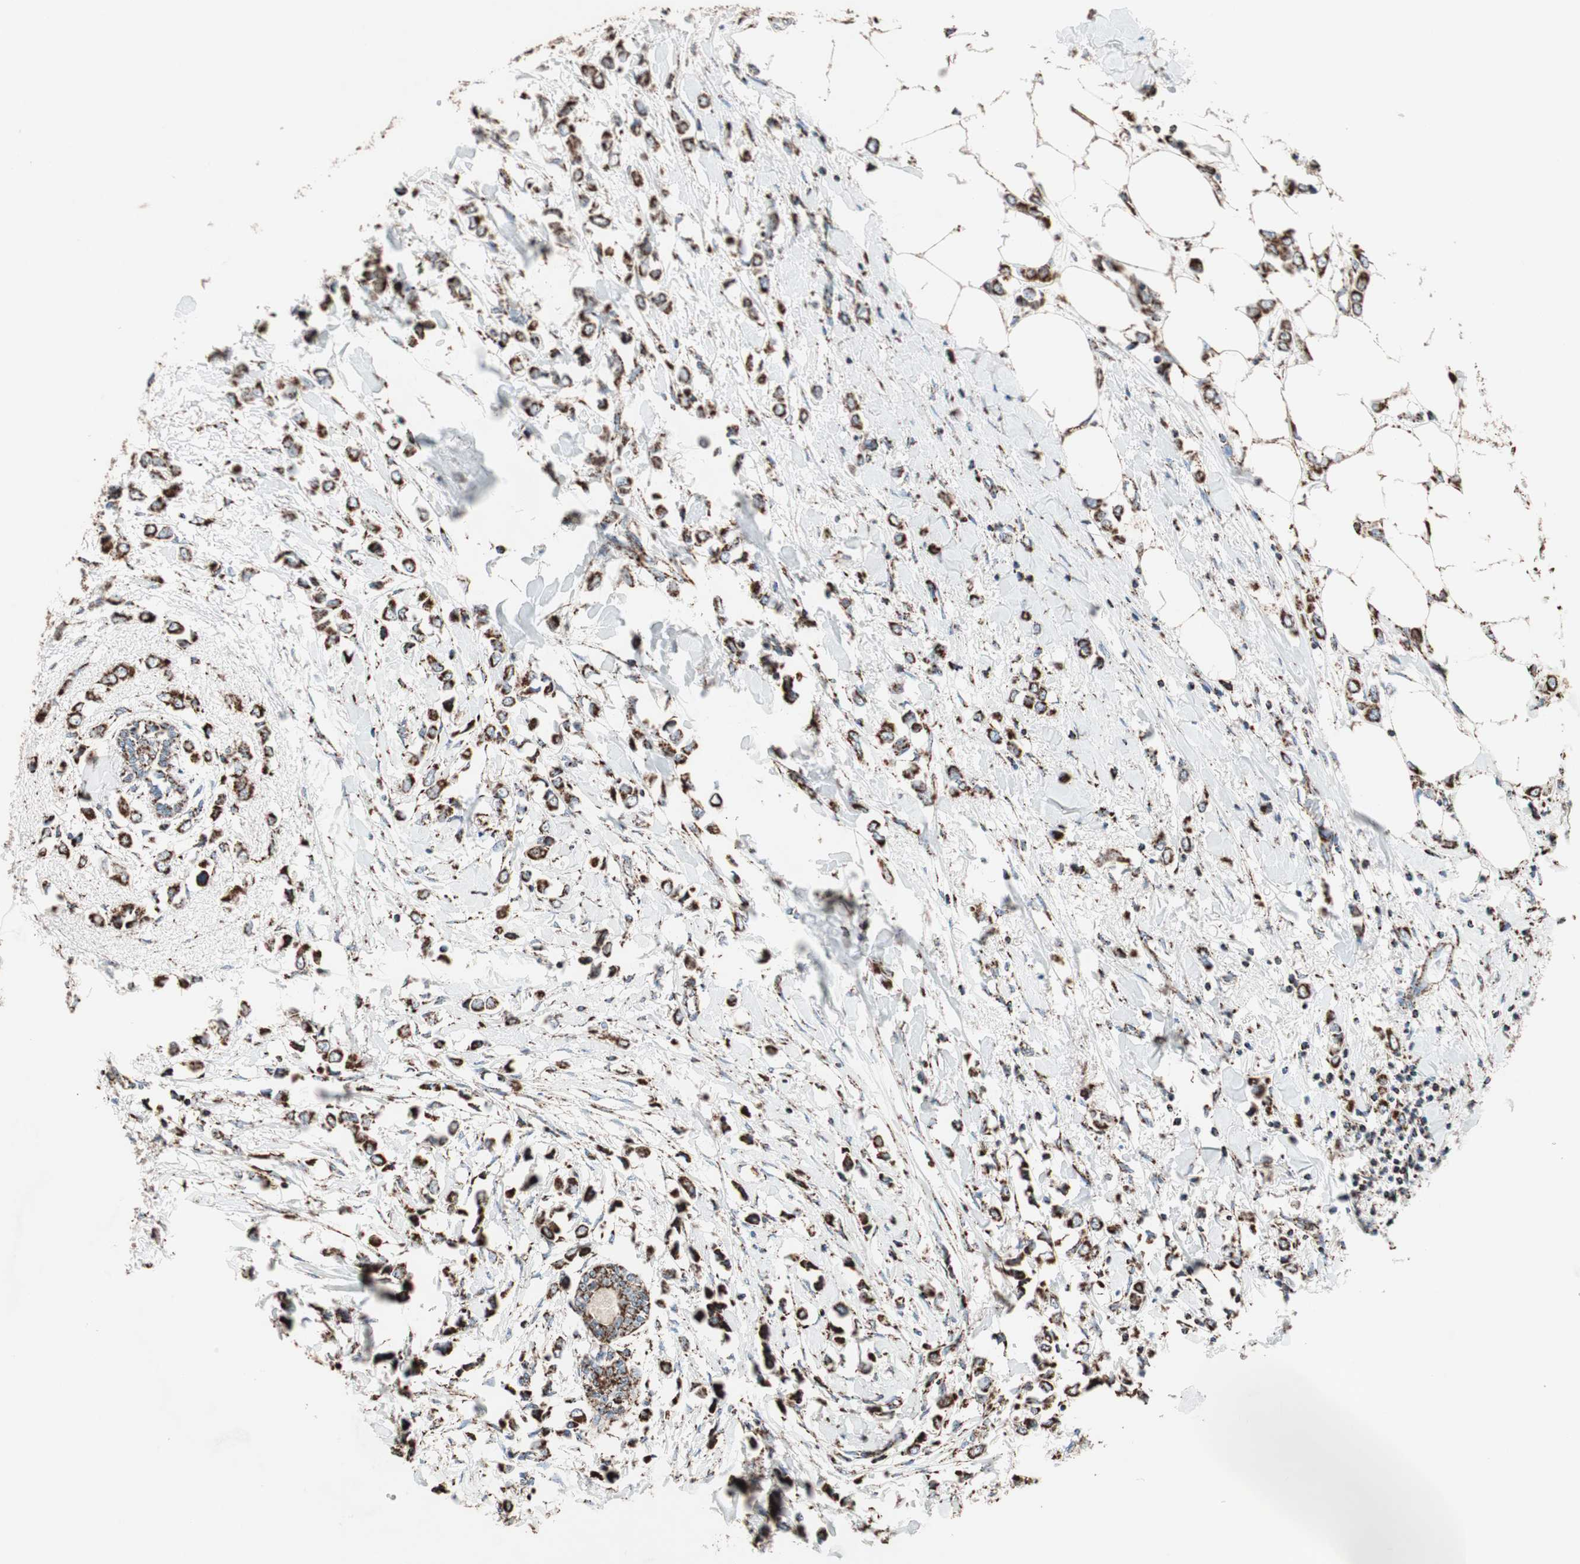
{"staining": {"intensity": "strong", "quantity": ">75%", "location": "cytoplasmic/membranous"}, "tissue": "breast cancer", "cell_type": "Tumor cells", "image_type": "cancer", "snomed": [{"axis": "morphology", "description": "Lobular carcinoma"}, {"axis": "topography", "description": "Breast"}], "caption": "High-magnification brightfield microscopy of breast cancer stained with DAB (3,3'-diaminobenzidine) (brown) and counterstained with hematoxylin (blue). tumor cells exhibit strong cytoplasmic/membranous positivity is seen in approximately>75% of cells. Immunohistochemistry stains the protein in brown and the nuclei are stained blue.", "gene": "PCSK4", "patient": {"sex": "female", "age": 51}}